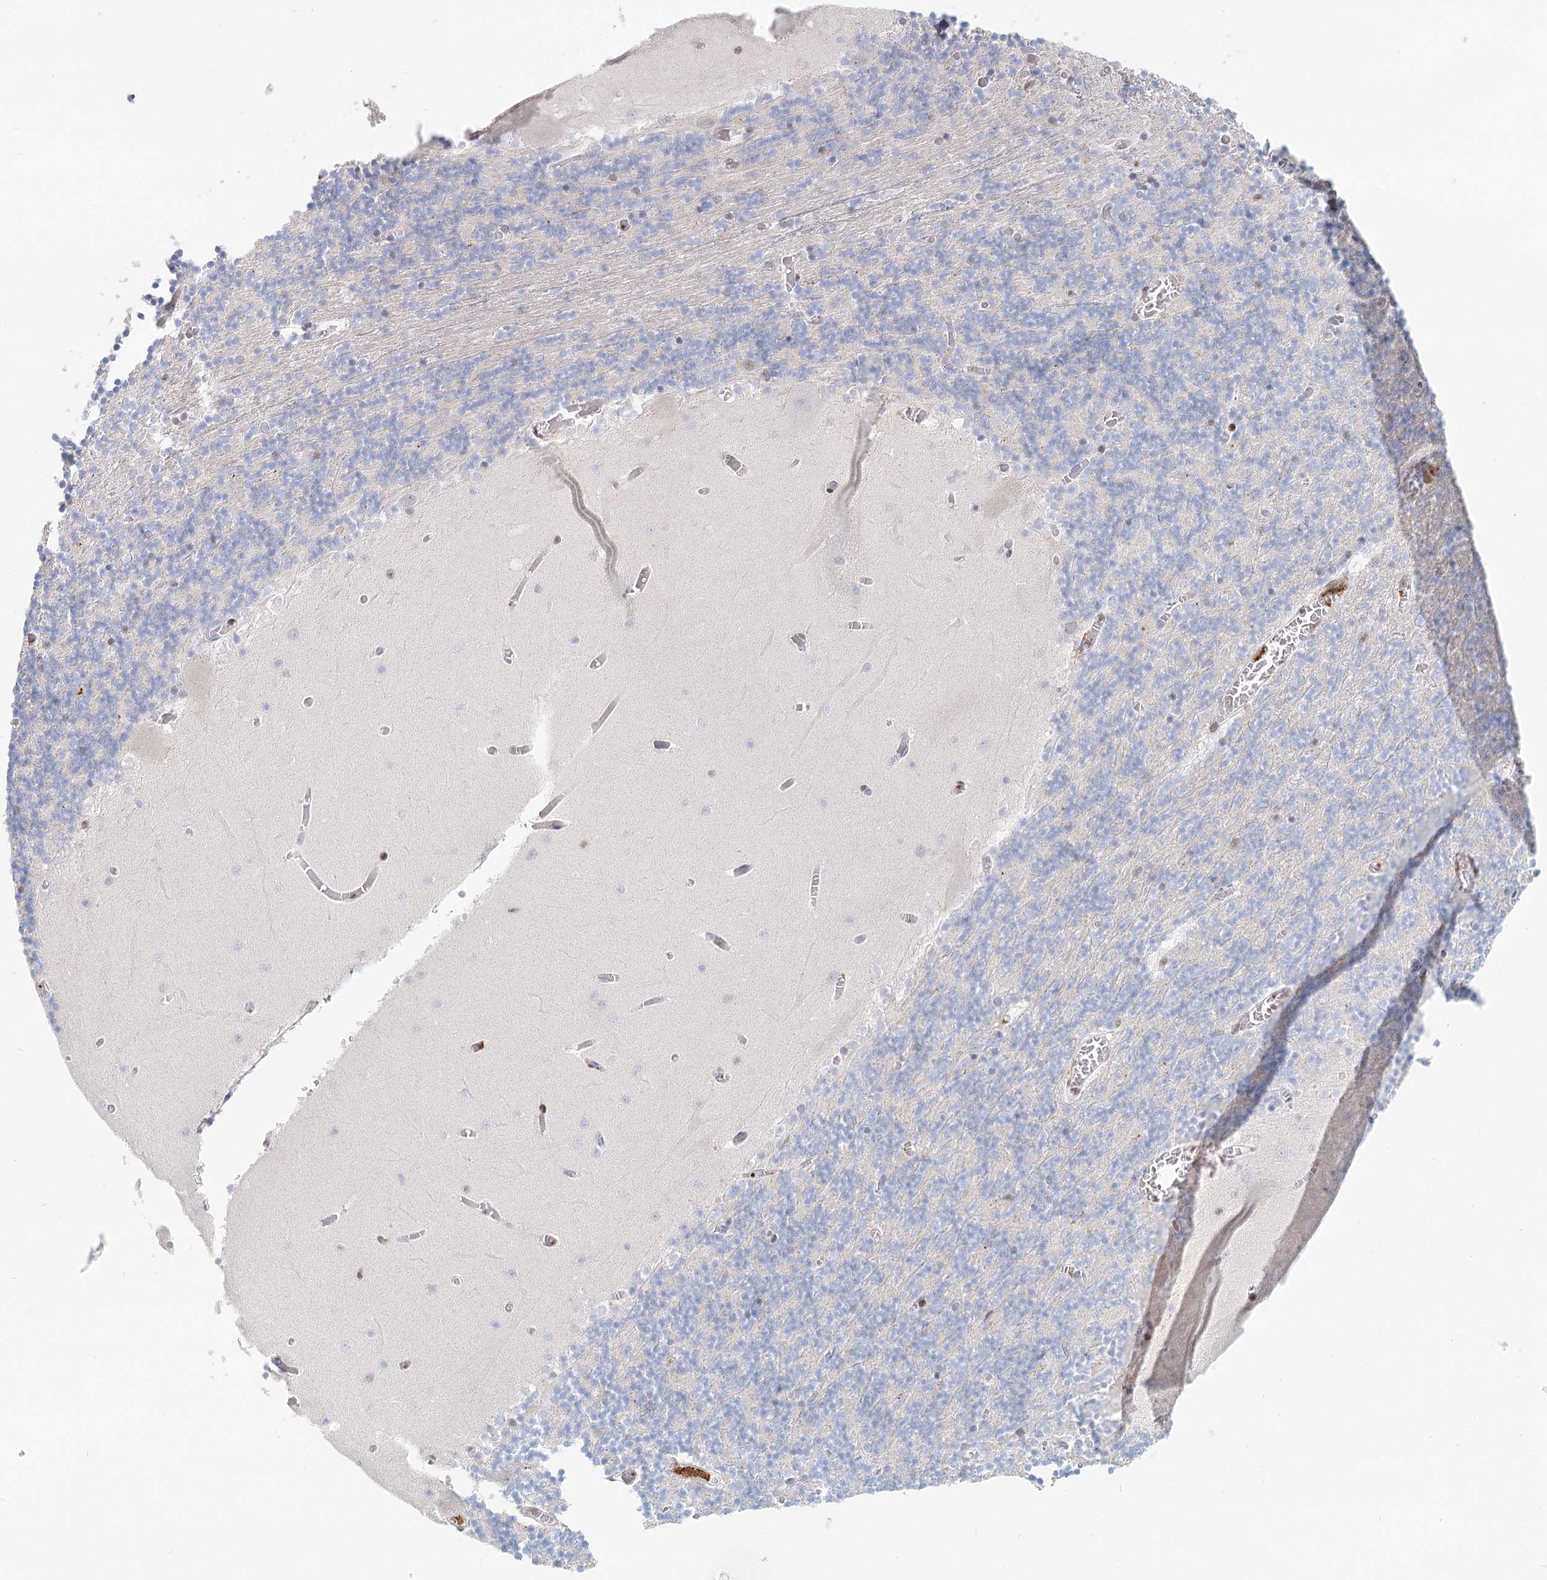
{"staining": {"intensity": "negative", "quantity": "none", "location": "none"}, "tissue": "cerebellum", "cell_type": "Cells in granular layer", "image_type": "normal", "snomed": [{"axis": "morphology", "description": "Normal tissue, NOS"}, {"axis": "topography", "description": "Cerebellum"}], "caption": "Histopathology image shows no significant protein expression in cells in granular layer of benign cerebellum. (DAB IHC, high magnification).", "gene": "BNIP5", "patient": {"sex": "female", "age": 28}}